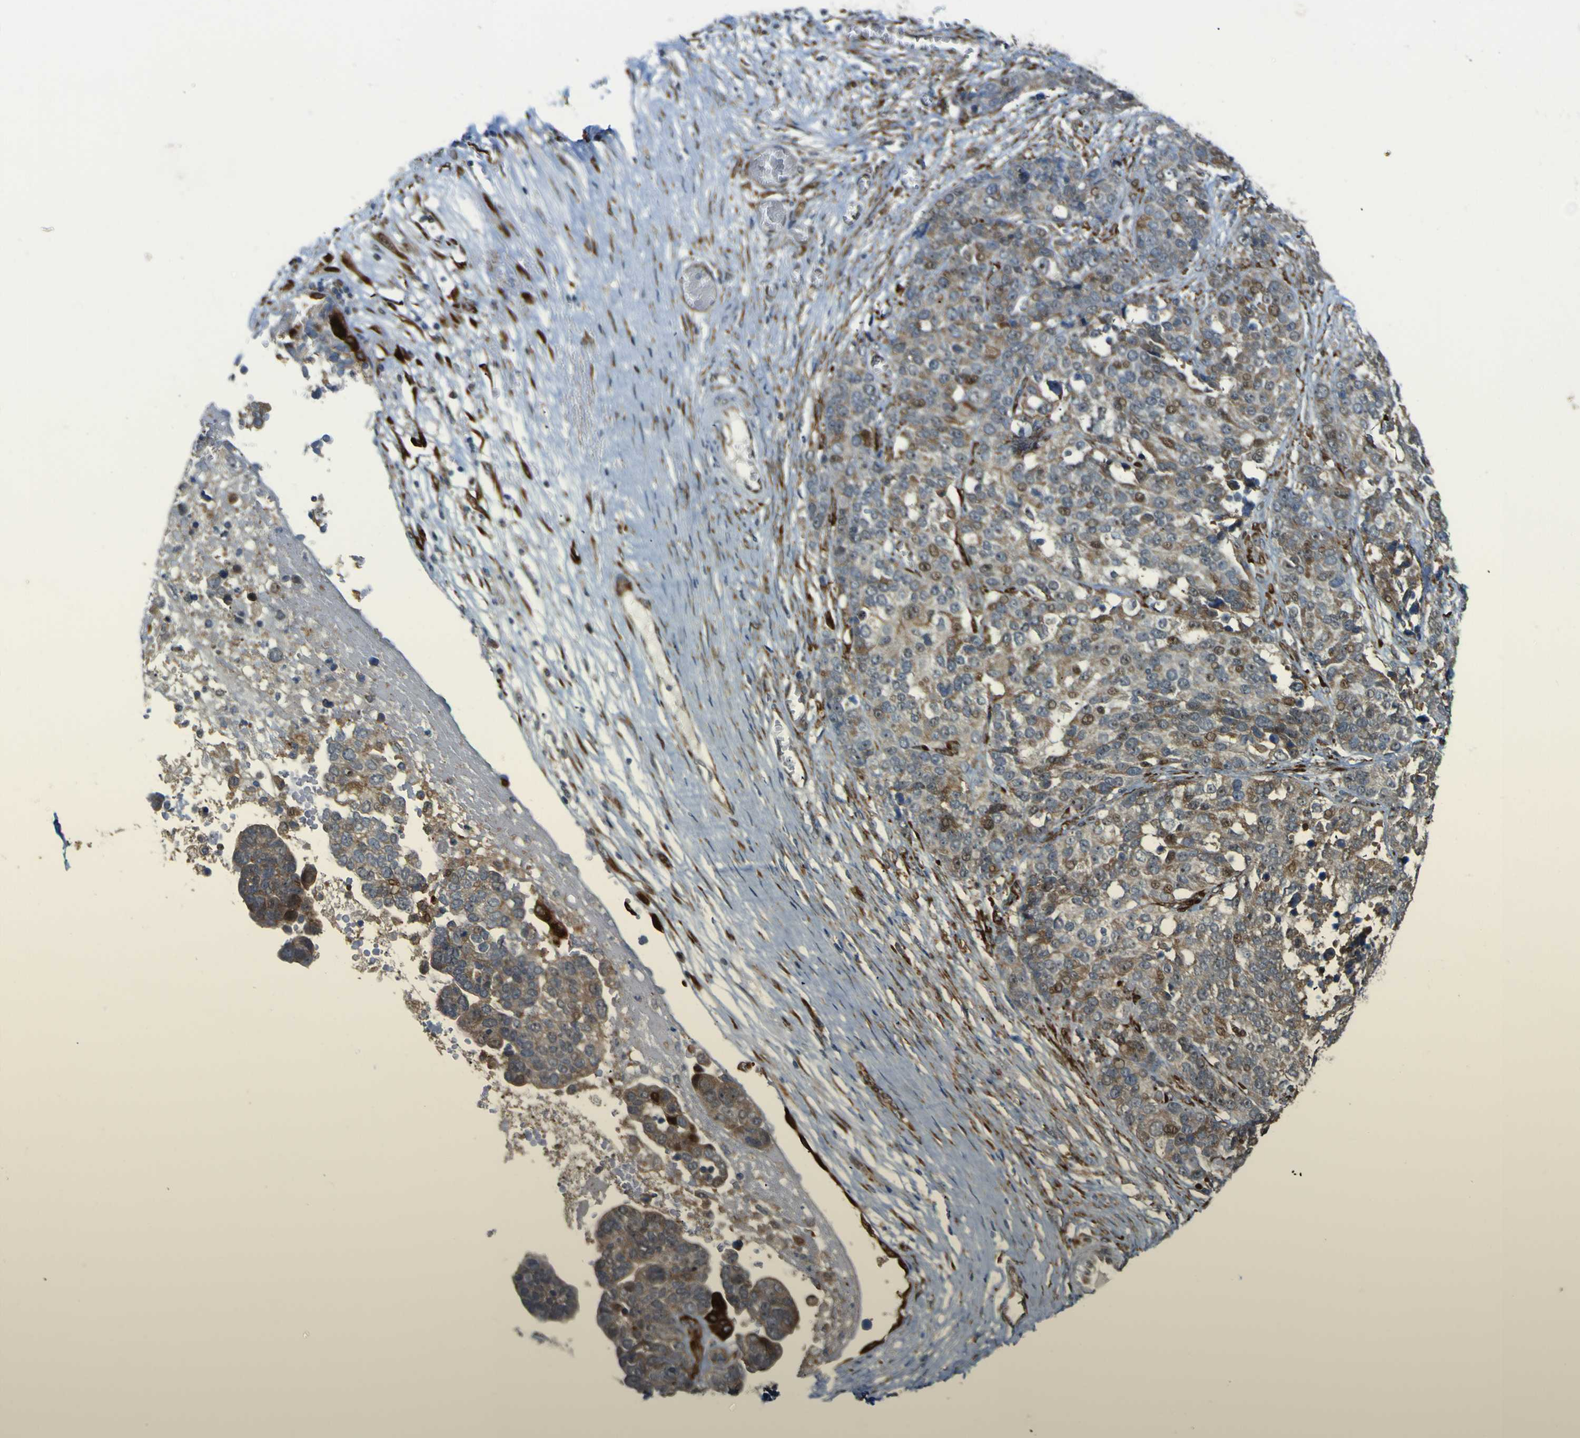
{"staining": {"intensity": "moderate", "quantity": "25%-75%", "location": "cytoplasmic/membranous,nuclear"}, "tissue": "ovarian cancer", "cell_type": "Tumor cells", "image_type": "cancer", "snomed": [{"axis": "morphology", "description": "Cystadenocarcinoma, serous, NOS"}, {"axis": "topography", "description": "Ovary"}], "caption": "This histopathology image exhibits ovarian serous cystadenocarcinoma stained with immunohistochemistry (IHC) to label a protein in brown. The cytoplasmic/membranous and nuclear of tumor cells show moderate positivity for the protein. Nuclei are counter-stained blue.", "gene": "LBHD1", "patient": {"sex": "female", "age": 44}}